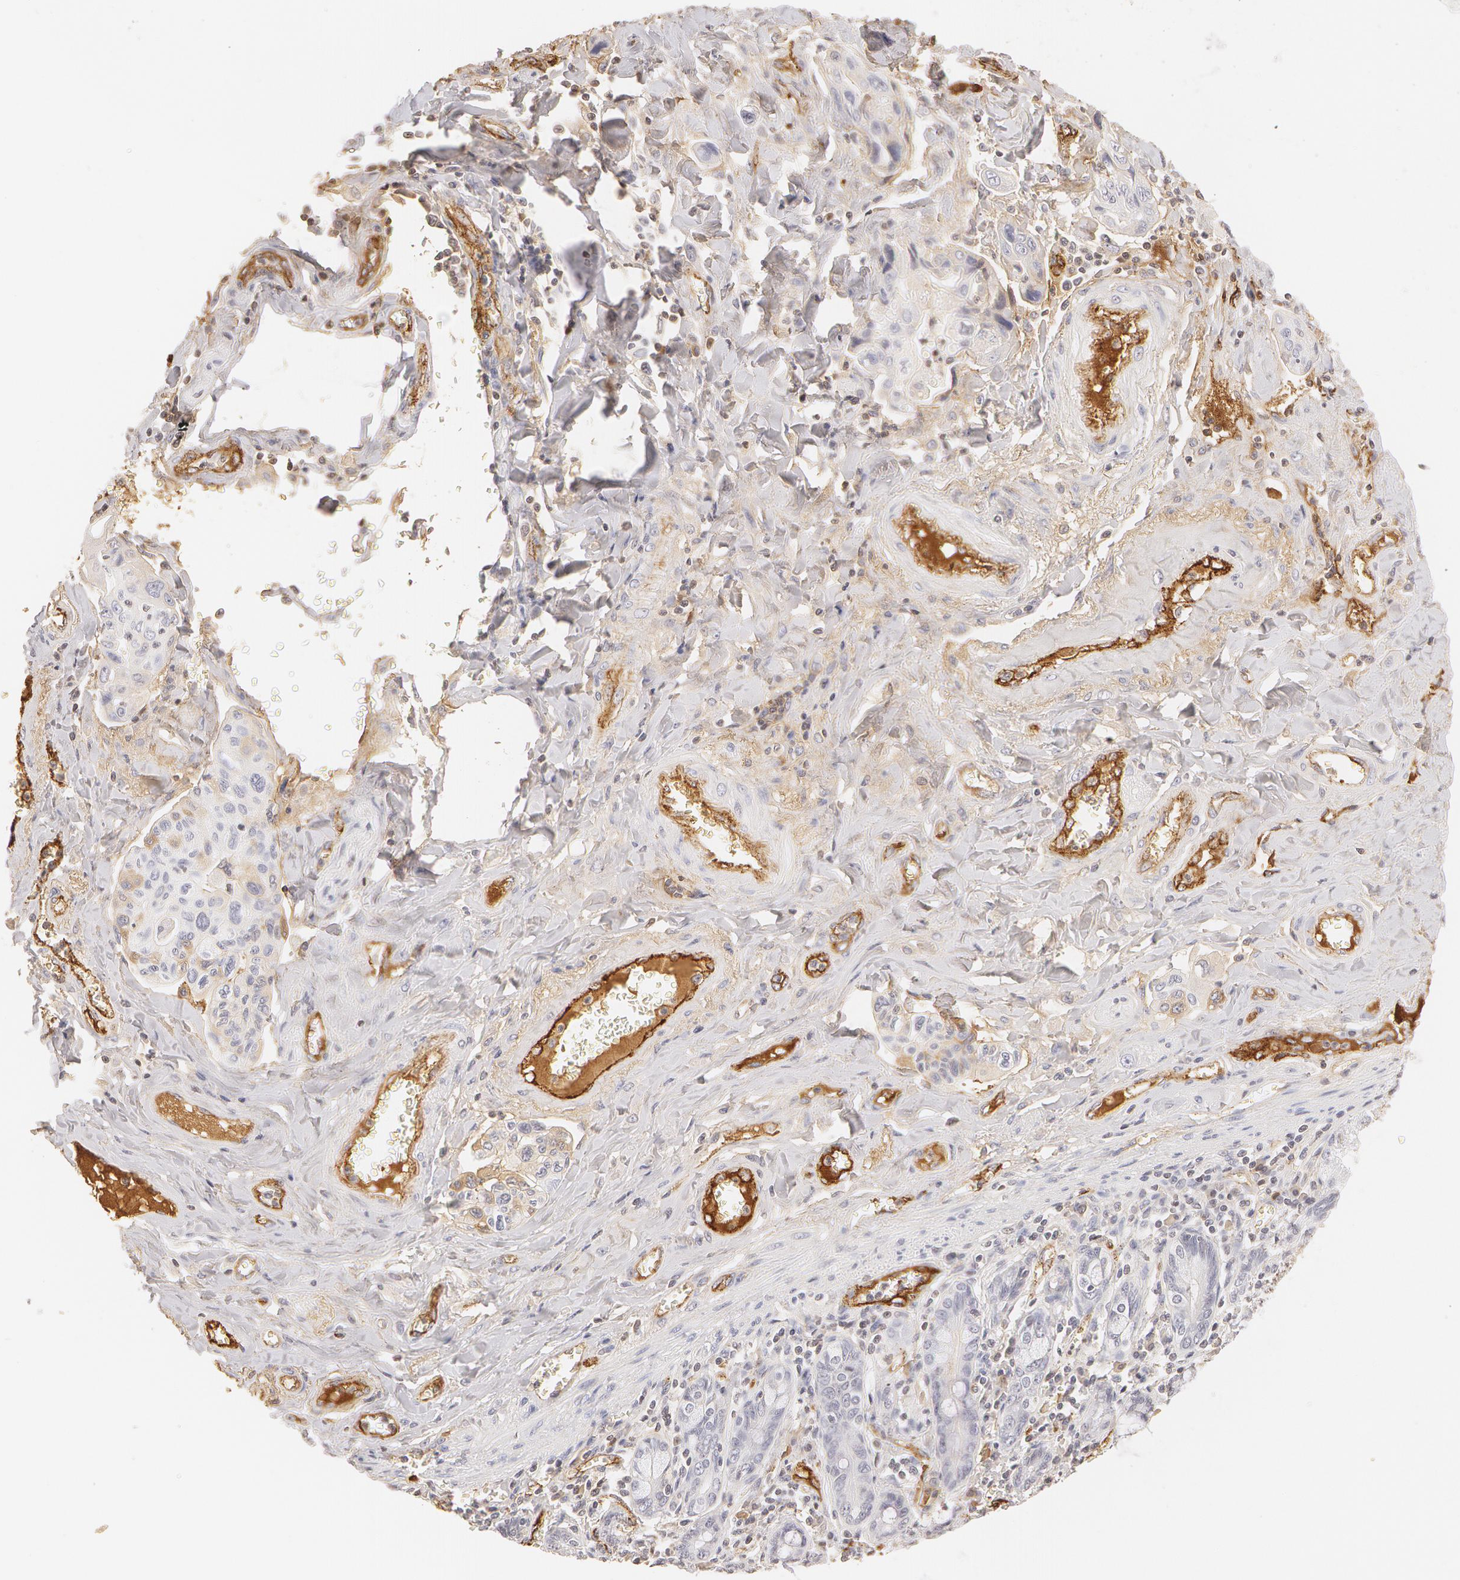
{"staining": {"intensity": "negative", "quantity": "none", "location": "none"}, "tissue": "pancreatic cancer", "cell_type": "Tumor cells", "image_type": "cancer", "snomed": [{"axis": "morphology", "description": "Adenocarcinoma, NOS"}, {"axis": "topography", "description": "Pancreas"}], "caption": "A histopathology image of human adenocarcinoma (pancreatic) is negative for staining in tumor cells.", "gene": "VWF", "patient": {"sex": "male", "age": 77}}